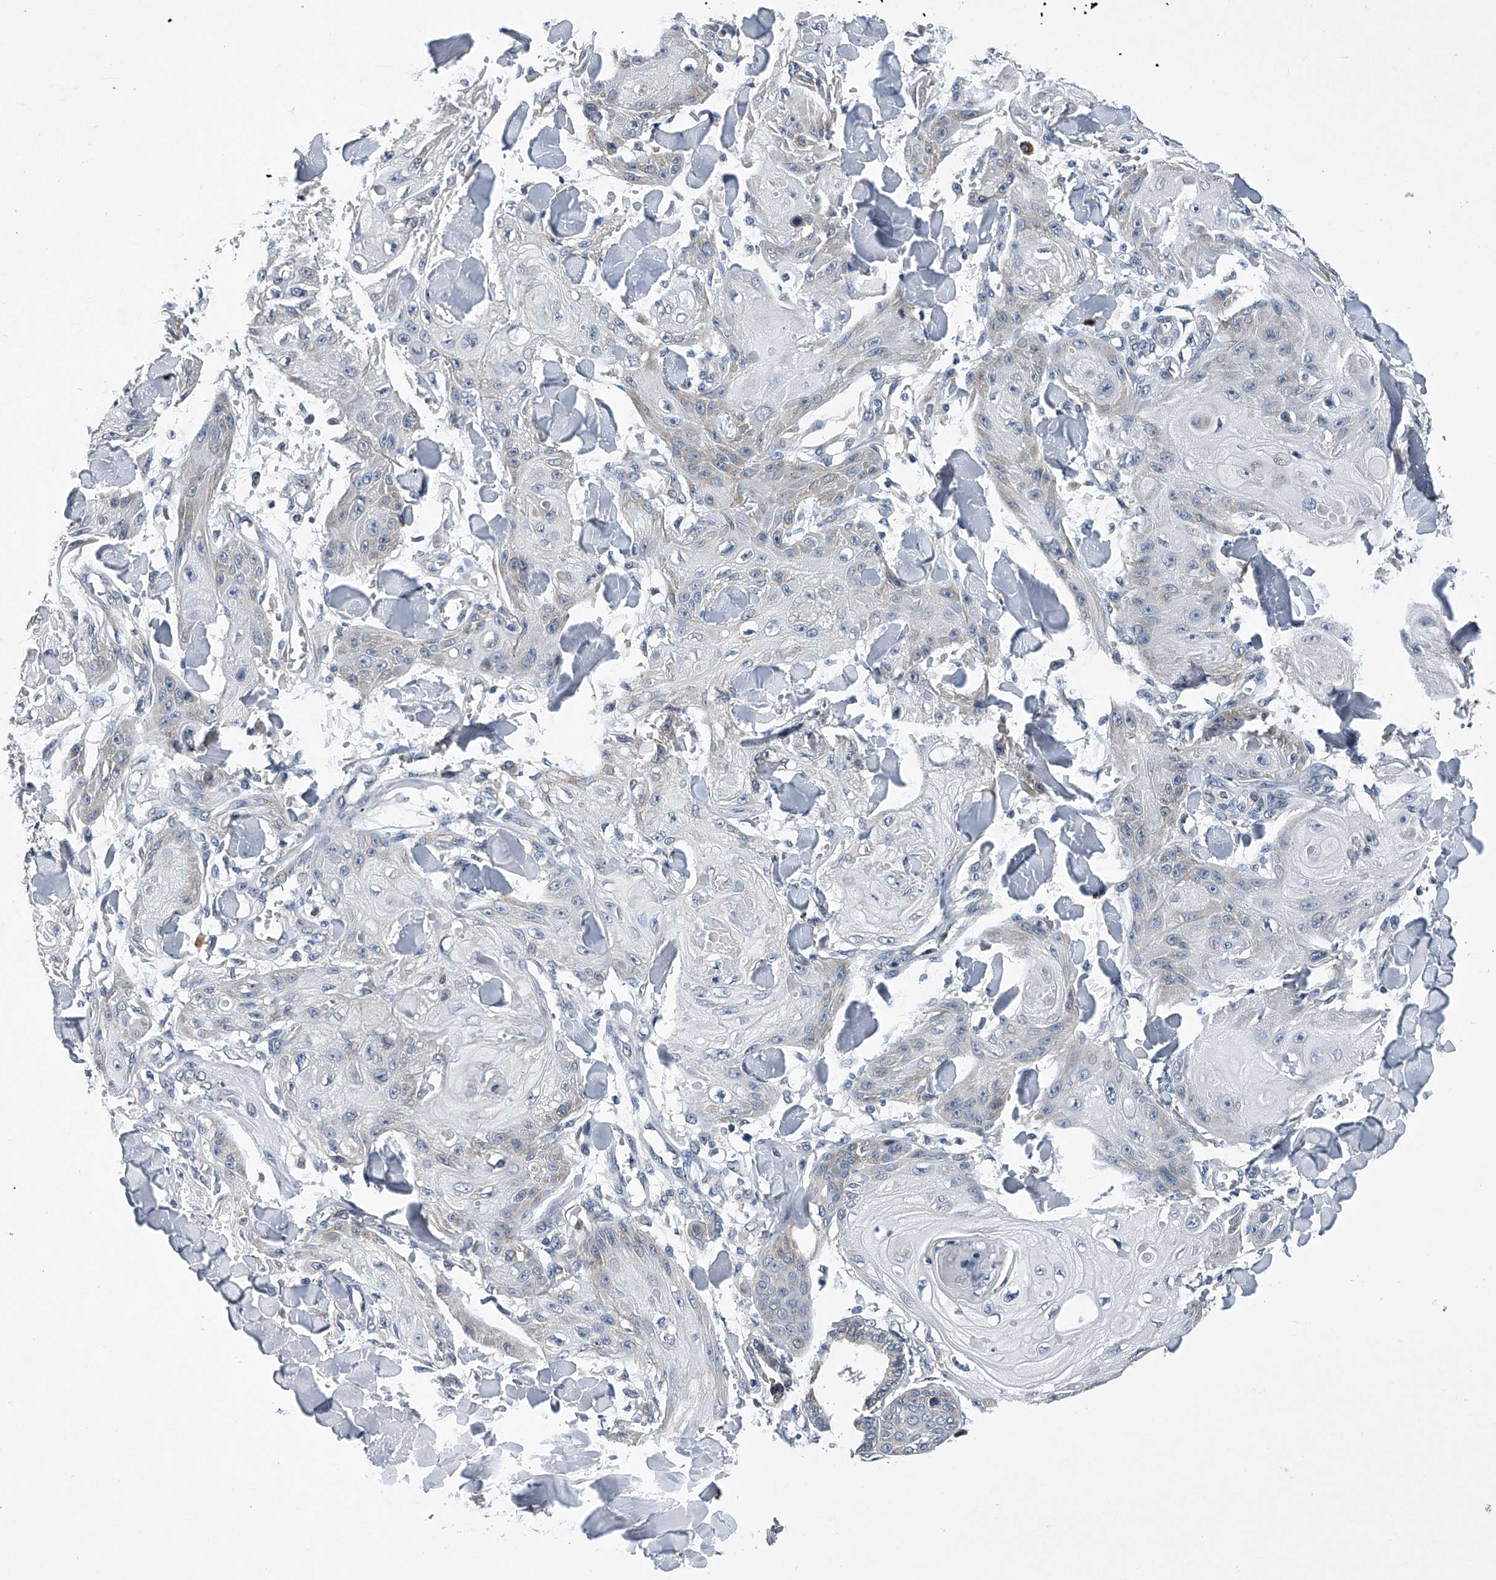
{"staining": {"intensity": "negative", "quantity": "none", "location": "none"}, "tissue": "skin cancer", "cell_type": "Tumor cells", "image_type": "cancer", "snomed": [{"axis": "morphology", "description": "Squamous cell carcinoma, NOS"}, {"axis": "topography", "description": "Skin"}], "caption": "DAB (3,3'-diaminobenzidine) immunohistochemical staining of human skin cancer demonstrates no significant expression in tumor cells.", "gene": "RNF5", "patient": {"sex": "male", "age": 74}}